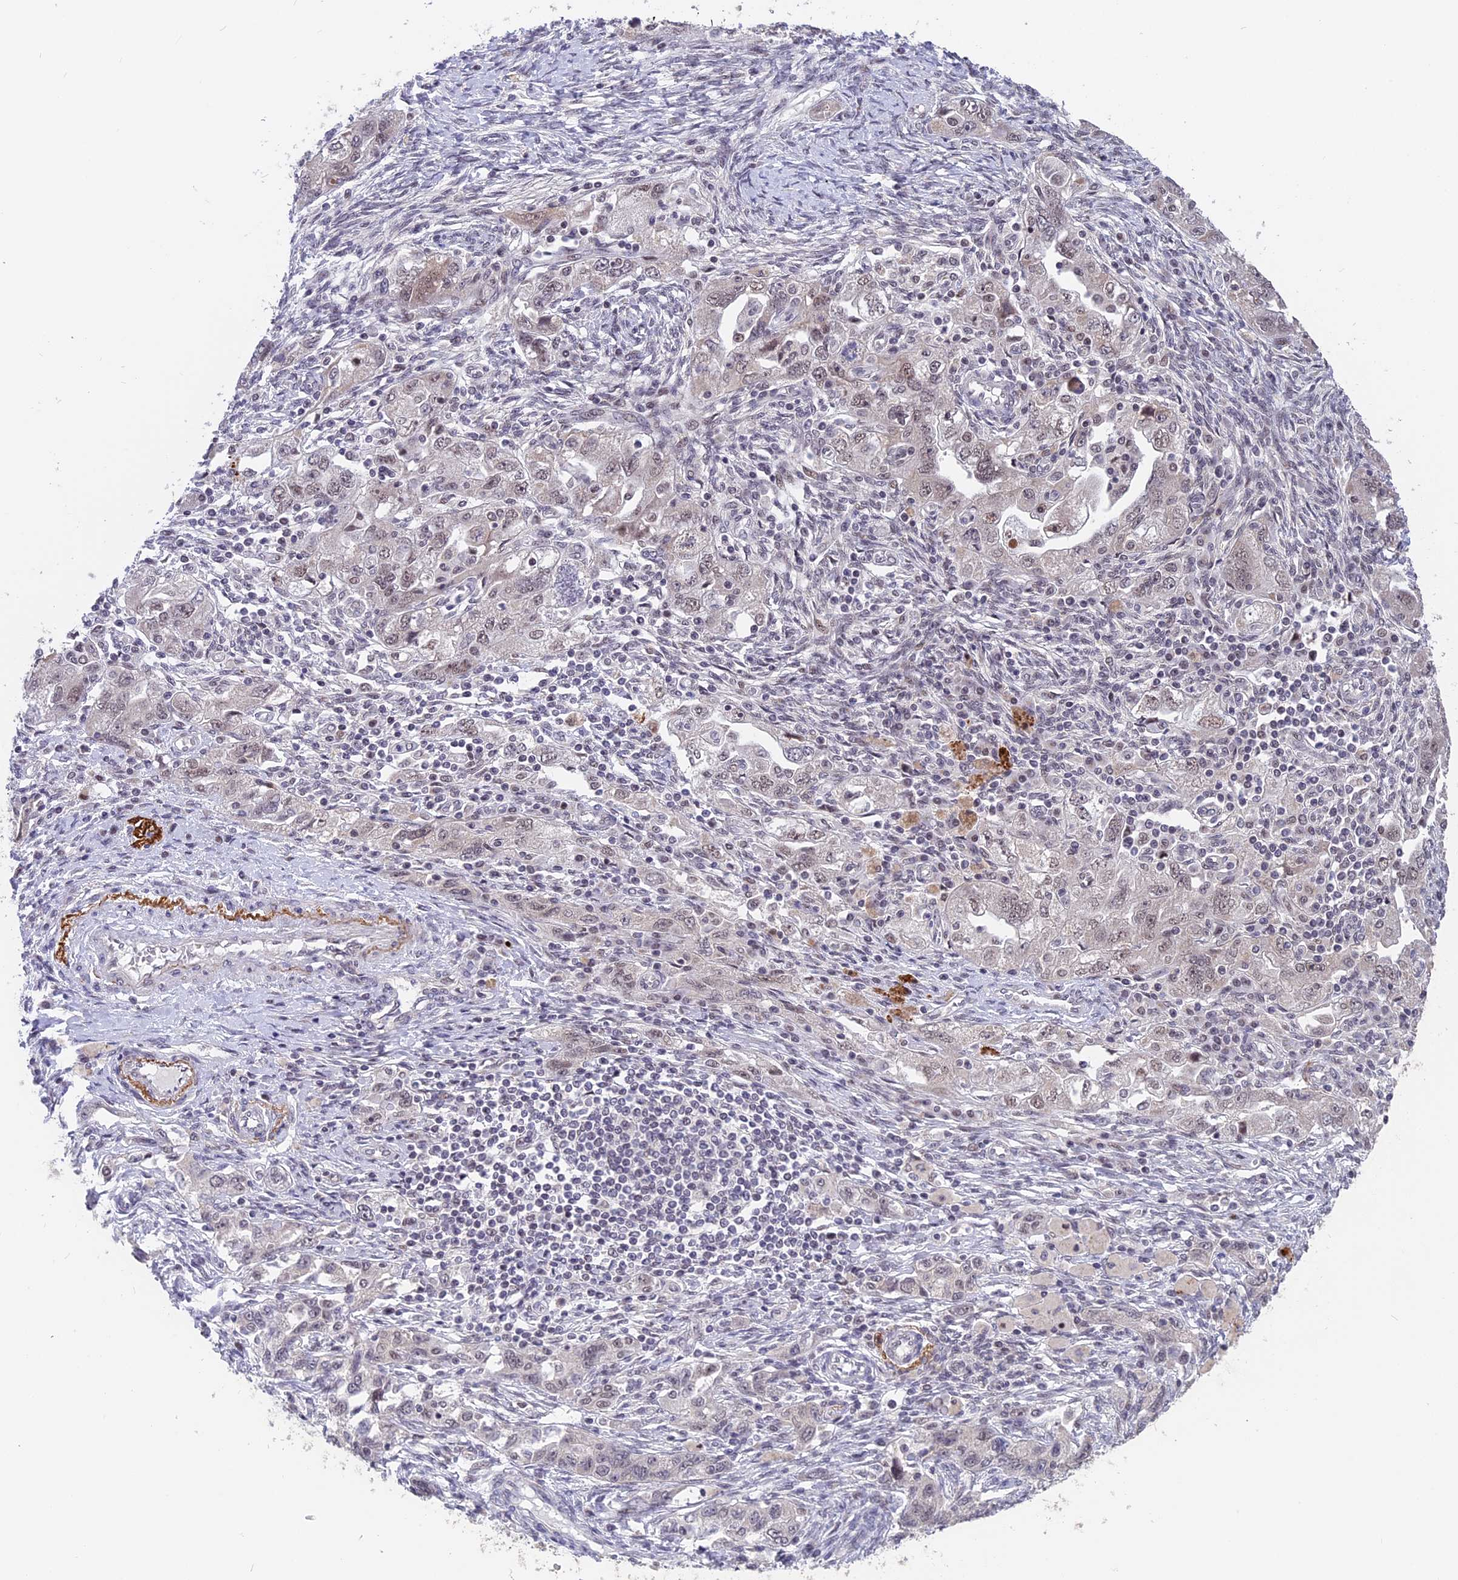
{"staining": {"intensity": "weak", "quantity": "<25%", "location": "nuclear"}, "tissue": "ovarian cancer", "cell_type": "Tumor cells", "image_type": "cancer", "snomed": [{"axis": "morphology", "description": "Carcinoma, NOS"}, {"axis": "morphology", "description": "Cystadenocarcinoma, serous, NOS"}, {"axis": "topography", "description": "Ovary"}], "caption": "Tumor cells show no significant protein expression in serous cystadenocarcinoma (ovarian).", "gene": "POLR2C", "patient": {"sex": "female", "age": 69}}